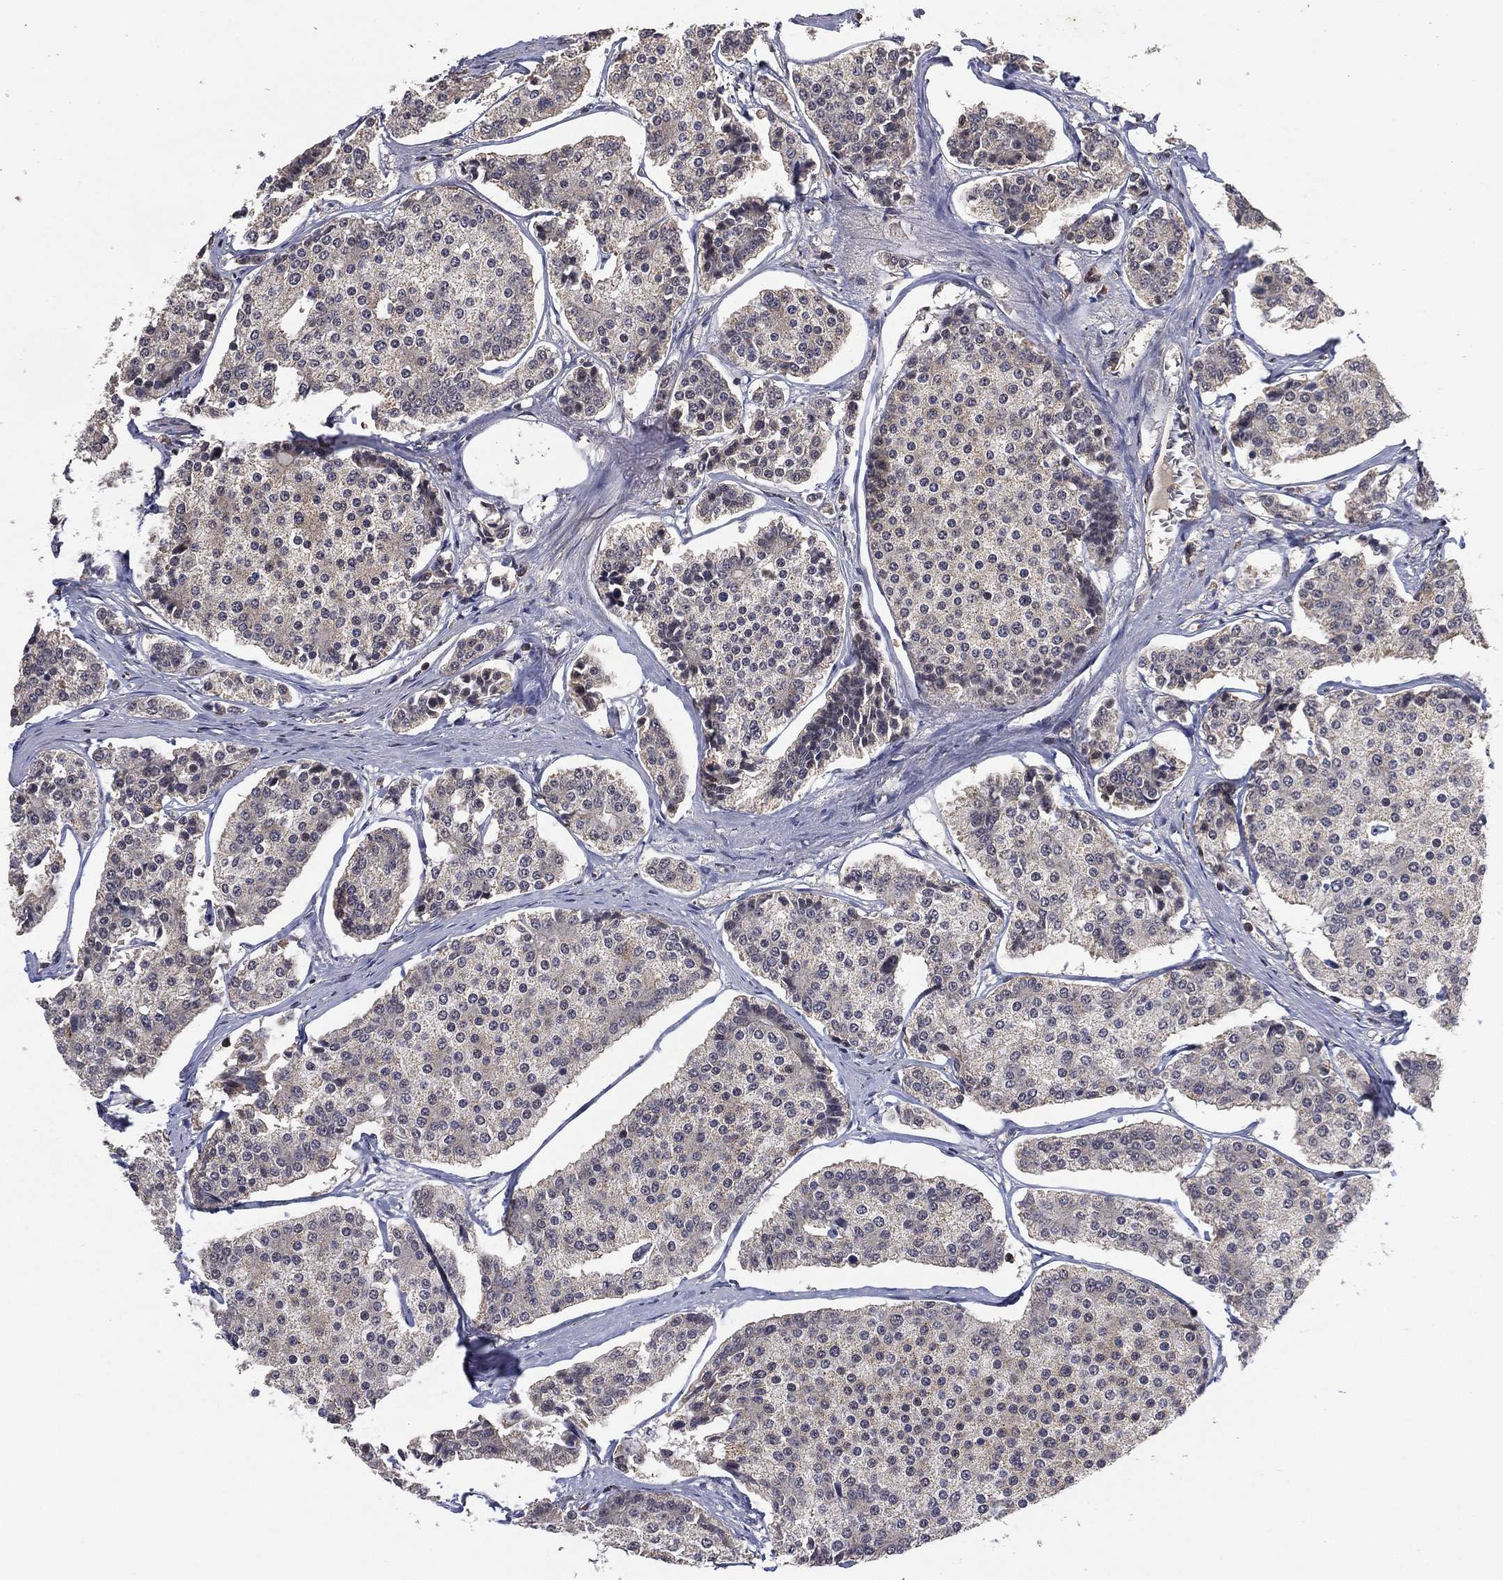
{"staining": {"intensity": "negative", "quantity": "none", "location": "none"}, "tissue": "carcinoid", "cell_type": "Tumor cells", "image_type": "cancer", "snomed": [{"axis": "morphology", "description": "Carcinoid, malignant, NOS"}, {"axis": "topography", "description": "Small intestine"}], "caption": "This is an immunohistochemistry (IHC) photomicrograph of human carcinoid. There is no staining in tumor cells.", "gene": "NELFCD", "patient": {"sex": "female", "age": 65}}